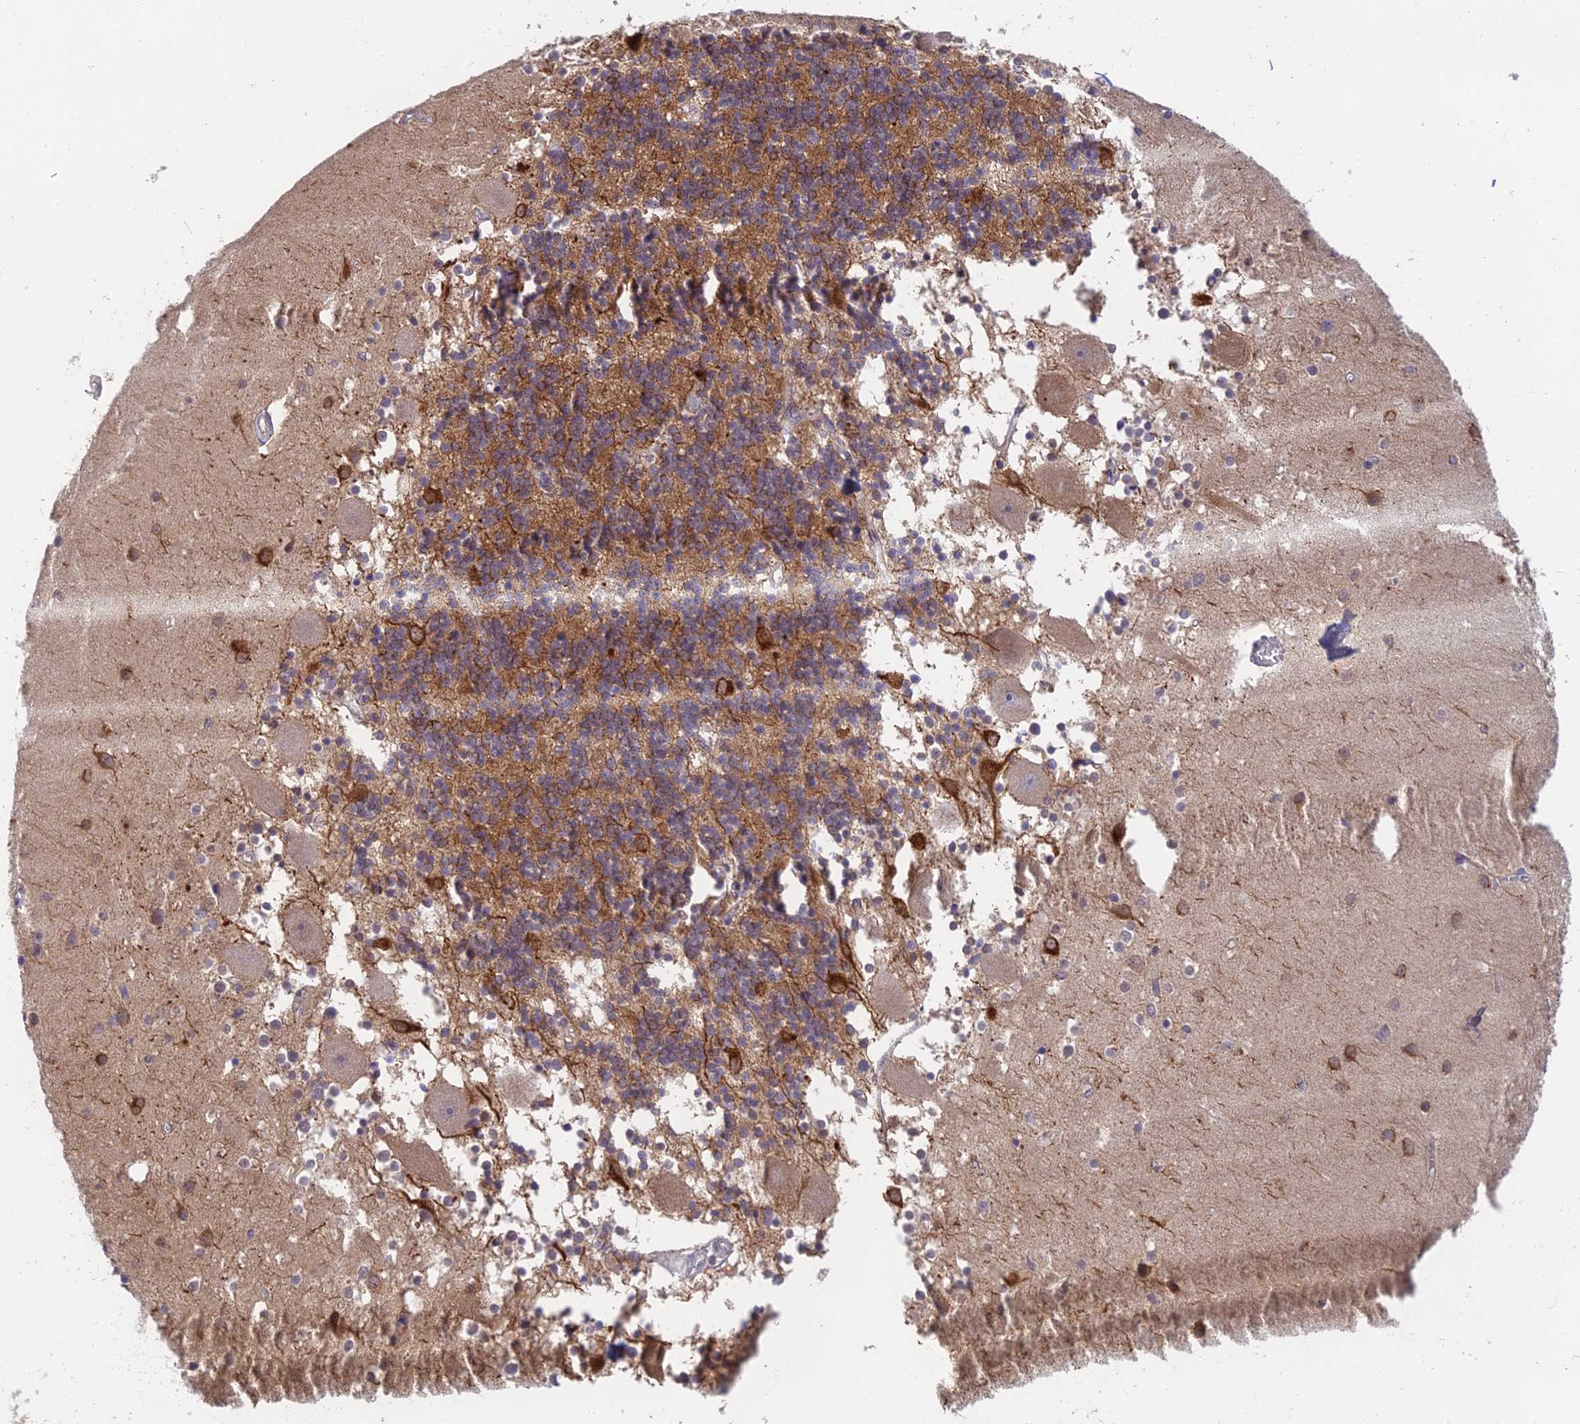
{"staining": {"intensity": "moderate", "quantity": "25%-75%", "location": "cytoplasmic/membranous"}, "tissue": "cerebellum", "cell_type": "Cells in granular layer", "image_type": "normal", "snomed": [{"axis": "morphology", "description": "Normal tissue, NOS"}, {"axis": "topography", "description": "Cerebellum"}], "caption": "Immunohistochemistry (IHC) photomicrograph of benign cerebellum: human cerebellum stained using immunohistochemistry reveals medium levels of moderate protein expression localized specifically in the cytoplasmic/membranous of cells in granular layer, appearing as a cytoplasmic/membranous brown color.", "gene": "MRPL17", "patient": {"sex": "male", "age": 54}}